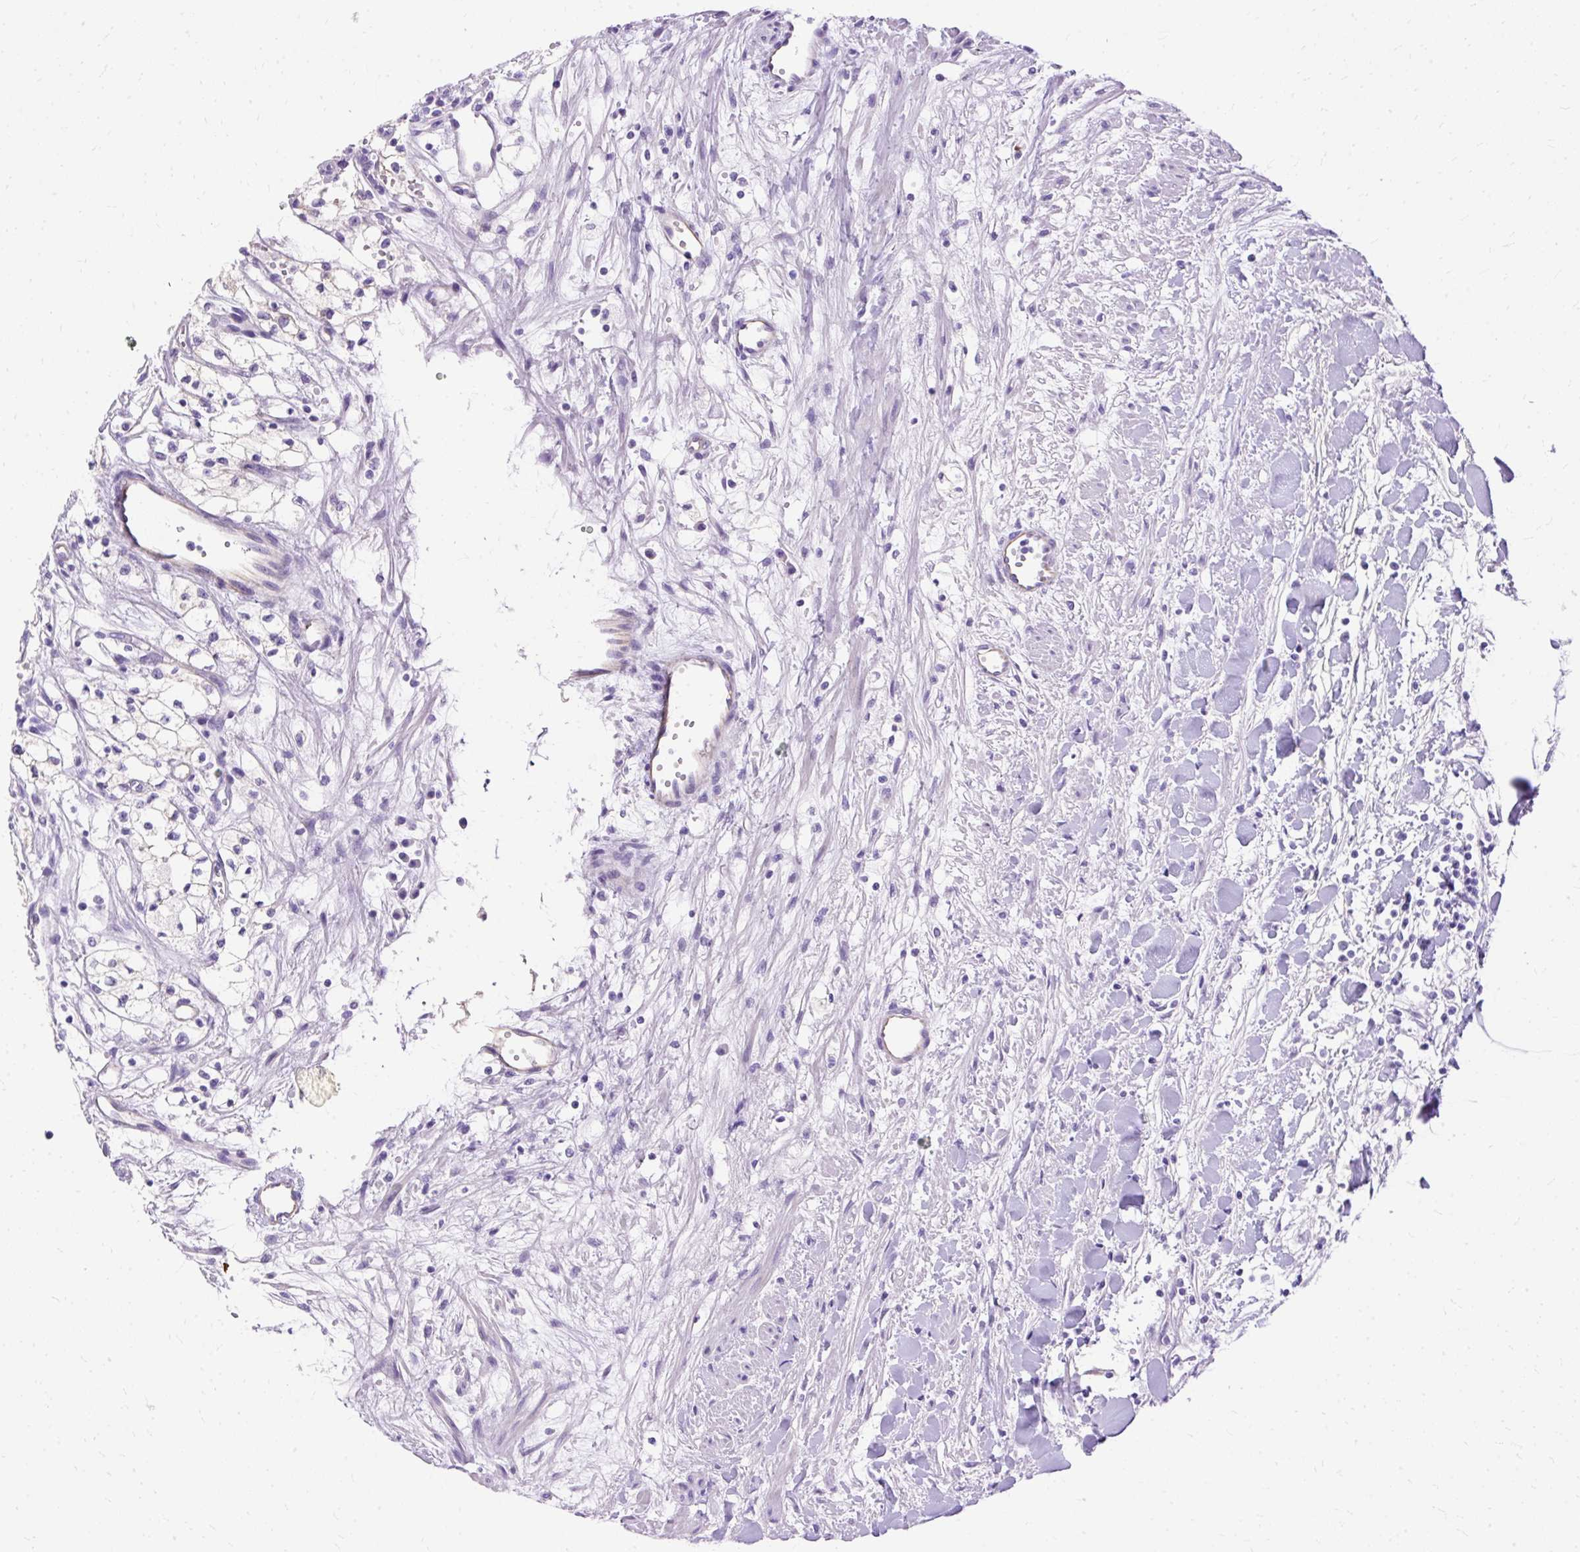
{"staining": {"intensity": "negative", "quantity": "none", "location": "none"}, "tissue": "renal cancer", "cell_type": "Tumor cells", "image_type": "cancer", "snomed": [{"axis": "morphology", "description": "Adenocarcinoma, NOS"}, {"axis": "topography", "description": "Kidney"}], "caption": "Tumor cells are negative for protein expression in human renal adenocarcinoma. (DAB immunohistochemistry visualized using brightfield microscopy, high magnification).", "gene": "MYO6", "patient": {"sex": "male", "age": 59}}